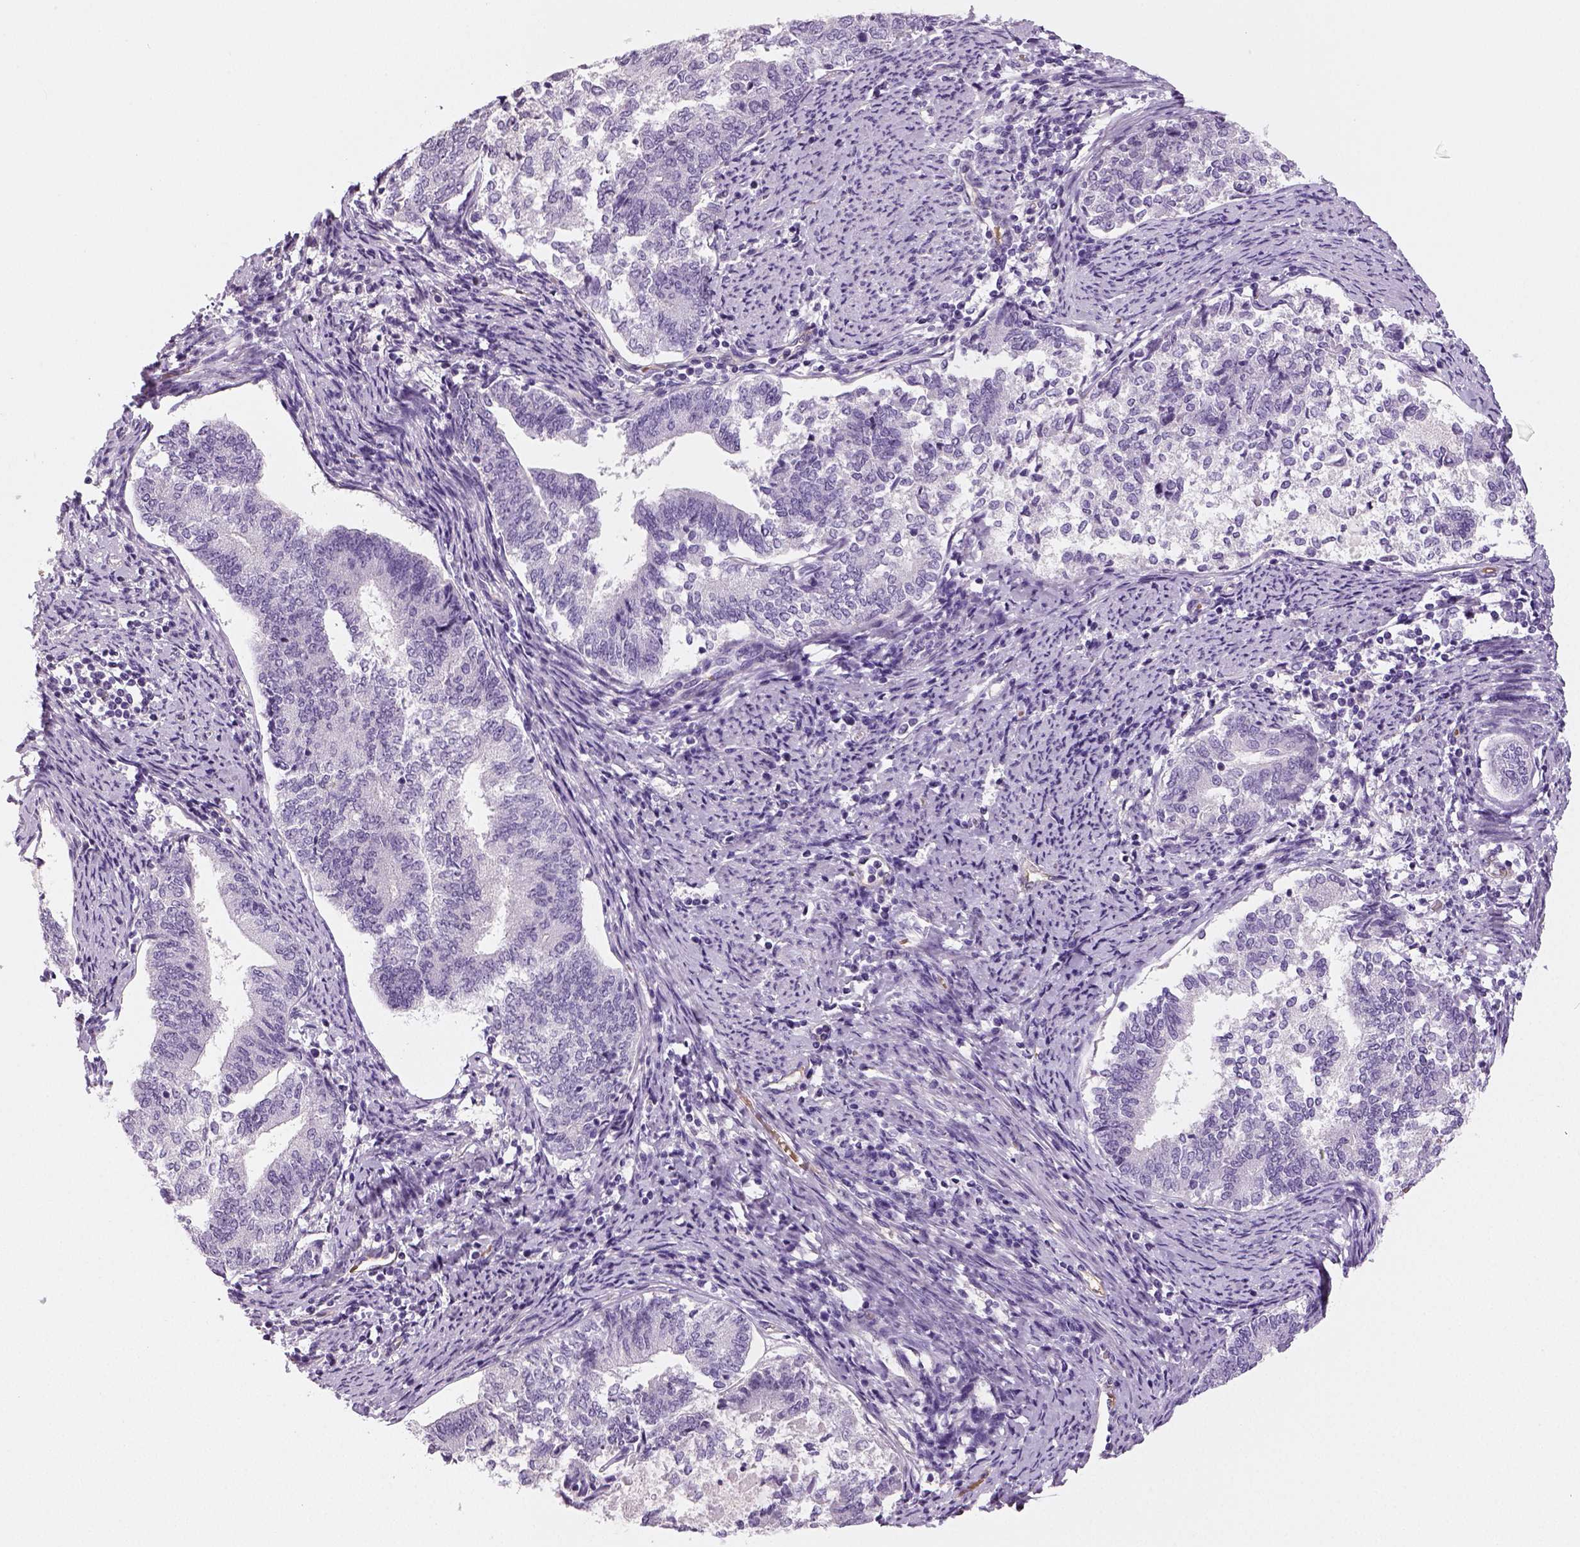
{"staining": {"intensity": "negative", "quantity": "none", "location": "none"}, "tissue": "endometrial cancer", "cell_type": "Tumor cells", "image_type": "cancer", "snomed": [{"axis": "morphology", "description": "Adenocarcinoma, NOS"}, {"axis": "topography", "description": "Endometrium"}], "caption": "The histopathology image exhibits no staining of tumor cells in endometrial cancer.", "gene": "TSPAN7", "patient": {"sex": "female", "age": 65}}